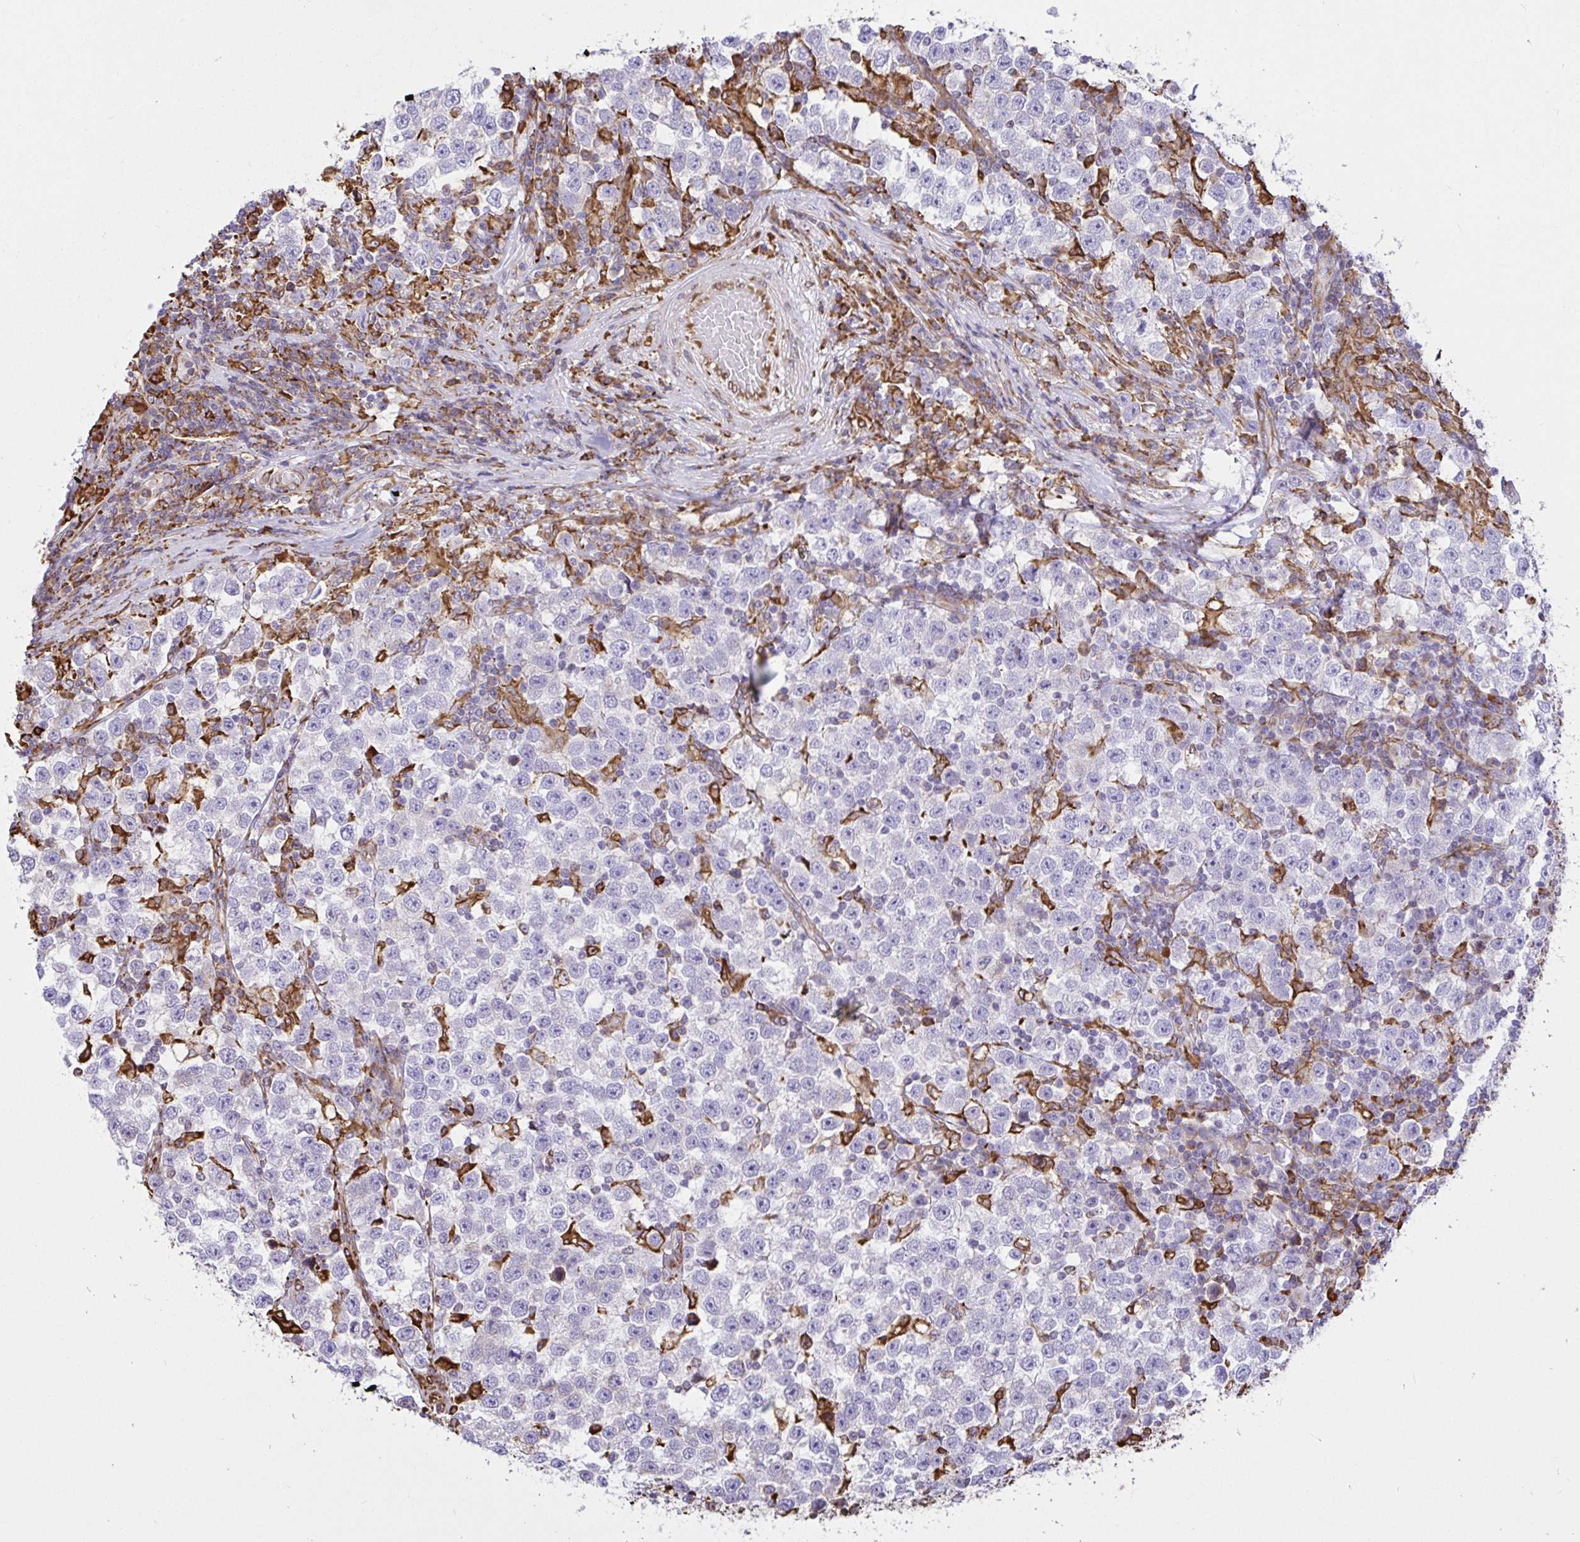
{"staining": {"intensity": "negative", "quantity": "none", "location": "none"}, "tissue": "testis cancer", "cell_type": "Tumor cells", "image_type": "cancer", "snomed": [{"axis": "morphology", "description": "Seminoma, NOS"}, {"axis": "topography", "description": "Testis"}], "caption": "IHC of human testis cancer shows no positivity in tumor cells.", "gene": "CLGN", "patient": {"sex": "male", "age": 43}}